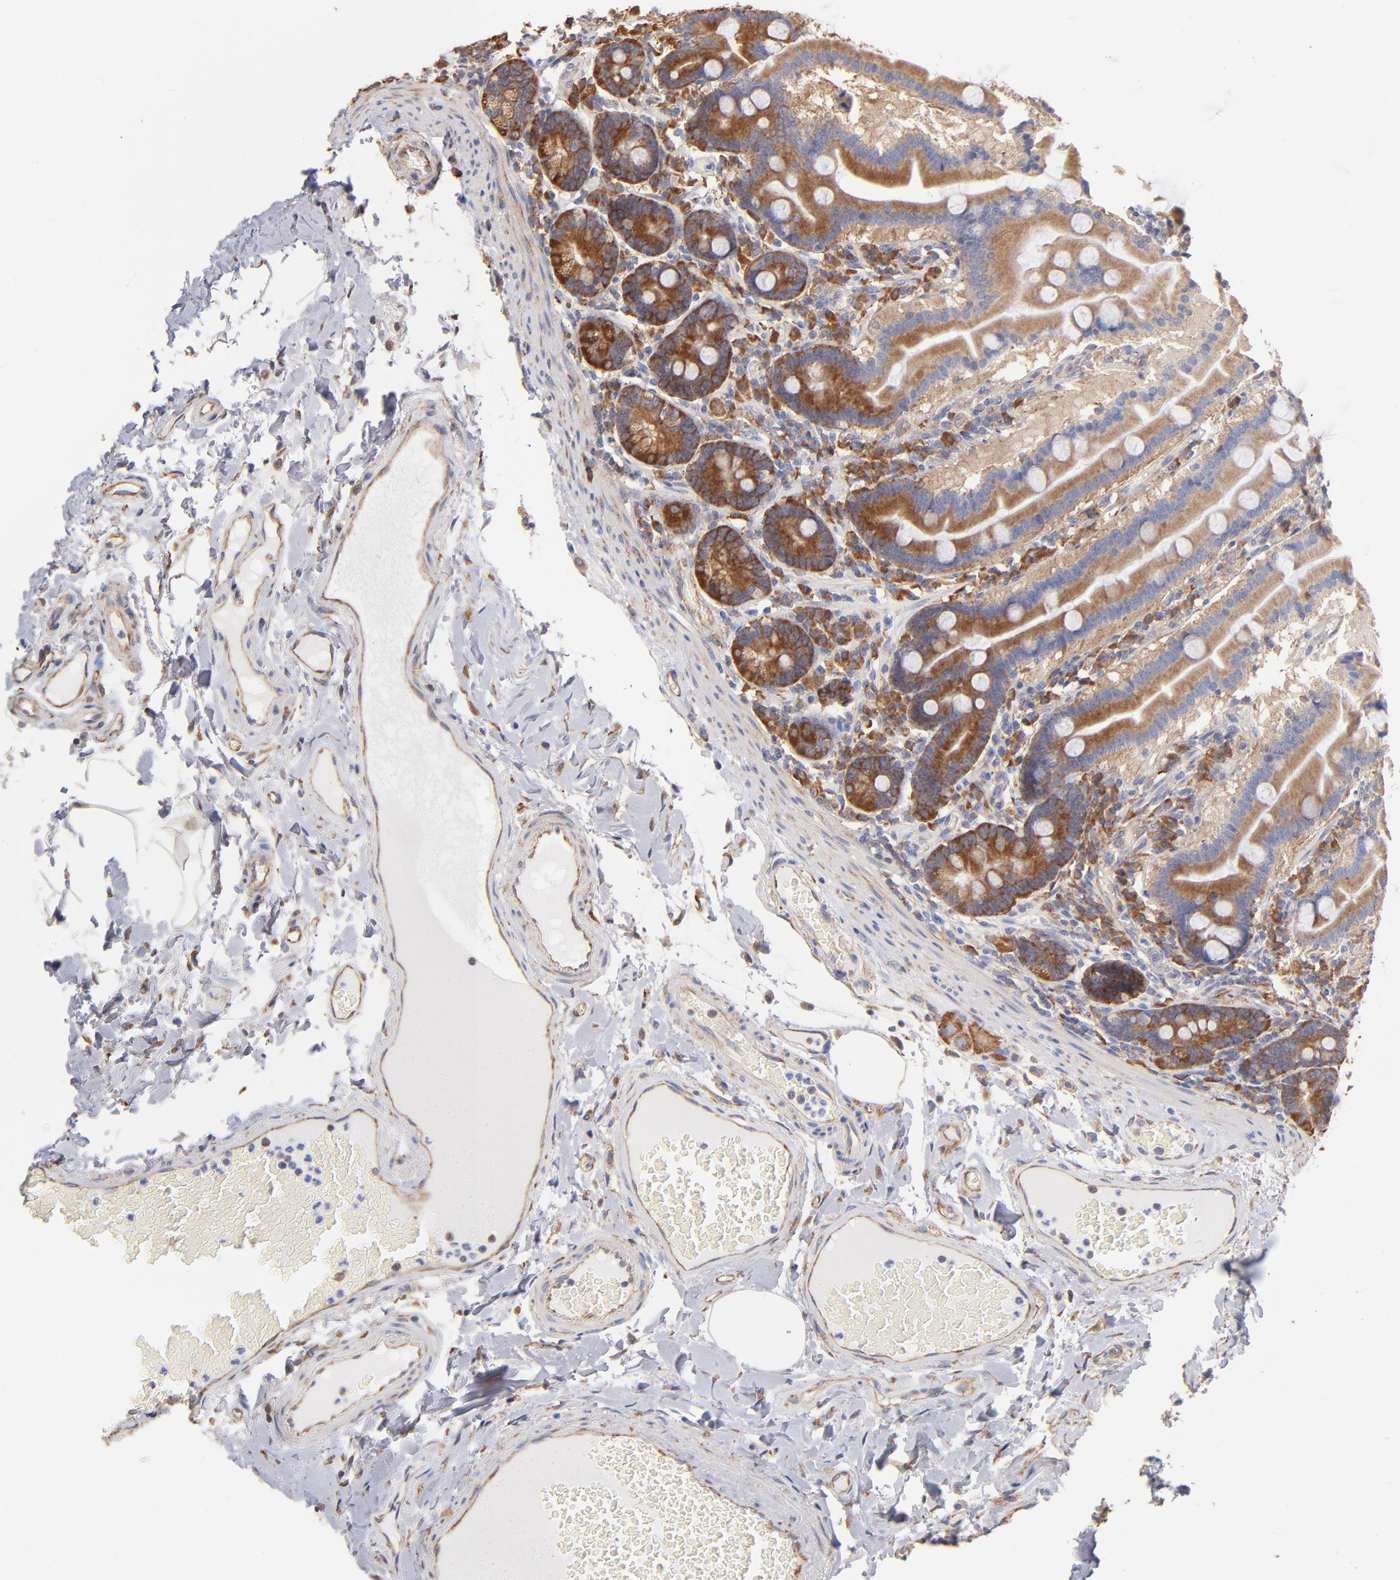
{"staining": {"intensity": "moderate", "quantity": ">75%", "location": "cytoplasmic/membranous"}, "tissue": "duodenum", "cell_type": "Glandular cells", "image_type": "normal", "snomed": [{"axis": "morphology", "description": "Normal tissue, NOS"}, {"axis": "topography", "description": "Duodenum"}], "caption": "This is an image of IHC staining of unremarkable duodenum, which shows moderate staining in the cytoplasmic/membranous of glandular cells.", "gene": "RPL9", "patient": {"sex": "female", "age": 64}}